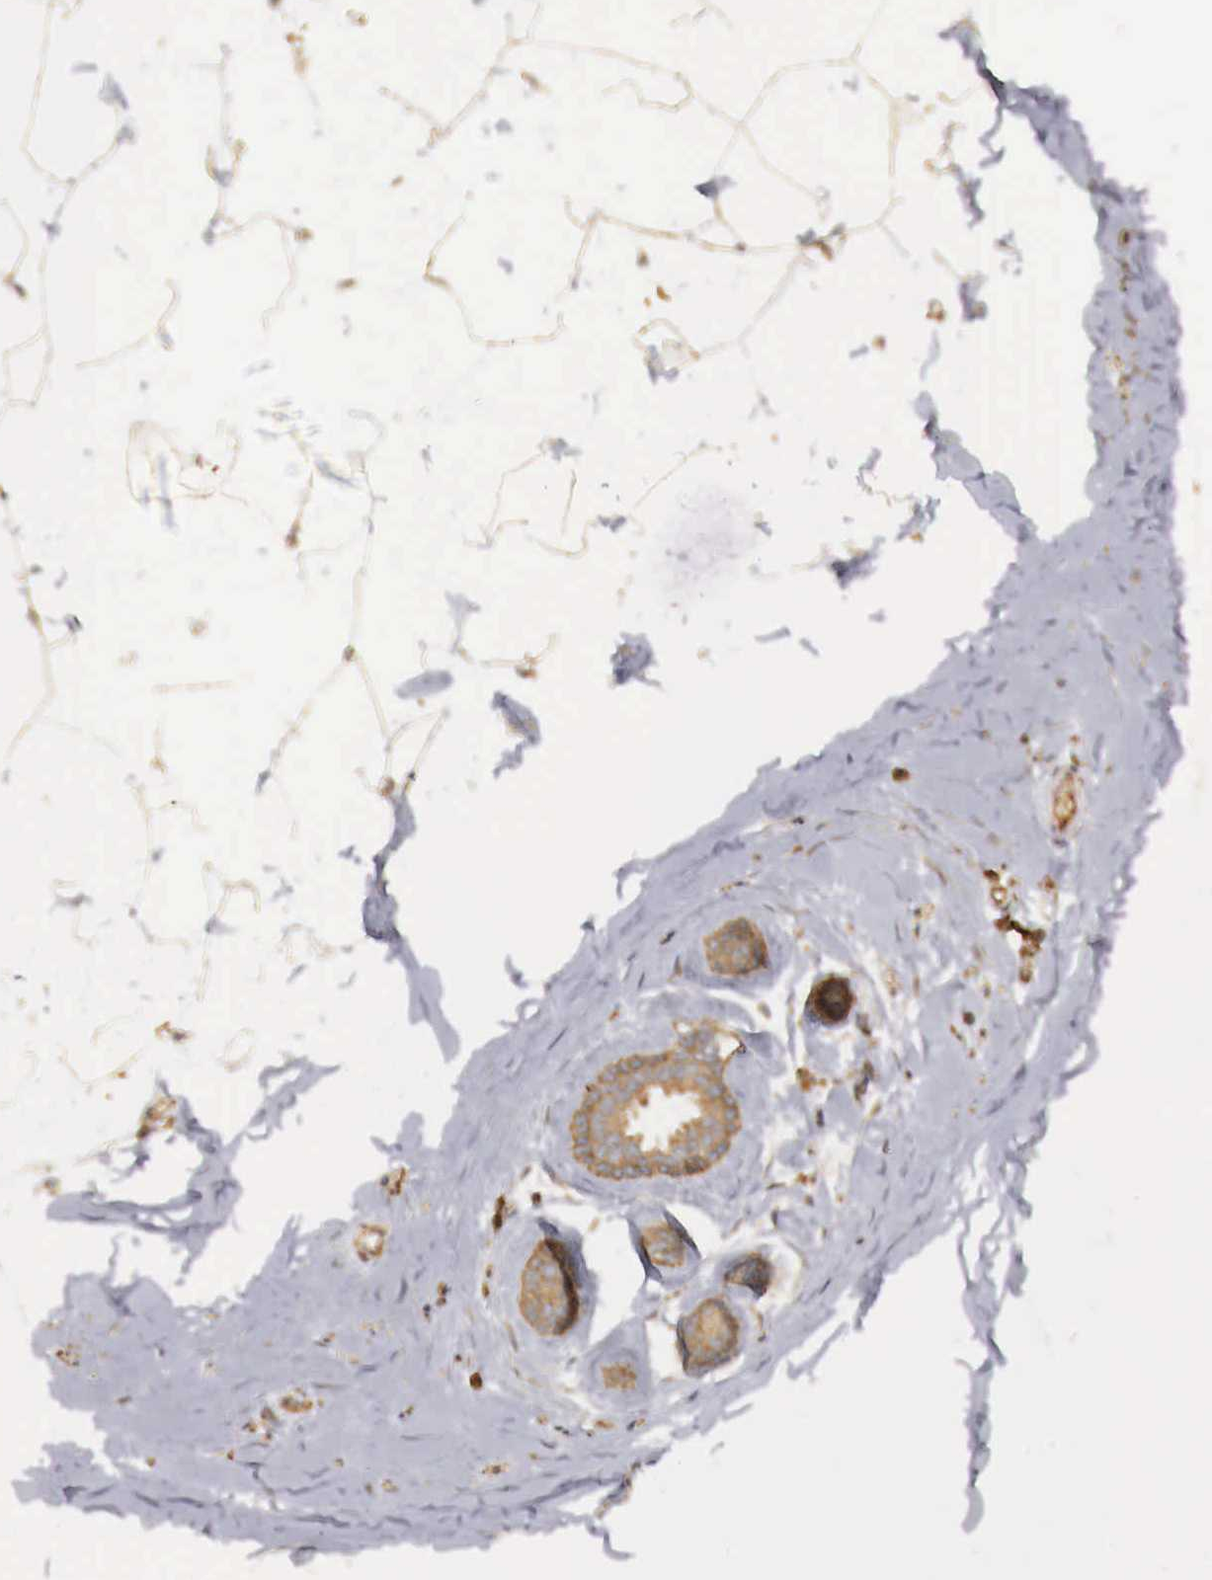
{"staining": {"intensity": "weak", "quantity": ">75%", "location": "cytoplasmic/membranous"}, "tissue": "adipose tissue", "cell_type": "Adipocytes", "image_type": "normal", "snomed": [{"axis": "morphology", "description": "Normal tissue, NOS"}, {"axis": "topography", "description": "Breast"}], "caption": "Immunohistochemical staining of benign human adipose tissue reveals low levels of weak cytoplasmic/membranous positivity in approximately >75% of adipocytes. (brown staining indicates protein expression, while blue staining denotes nuclei).", "gene": "ARMCX4", "patient": {"sex": "female", "age": 45}}